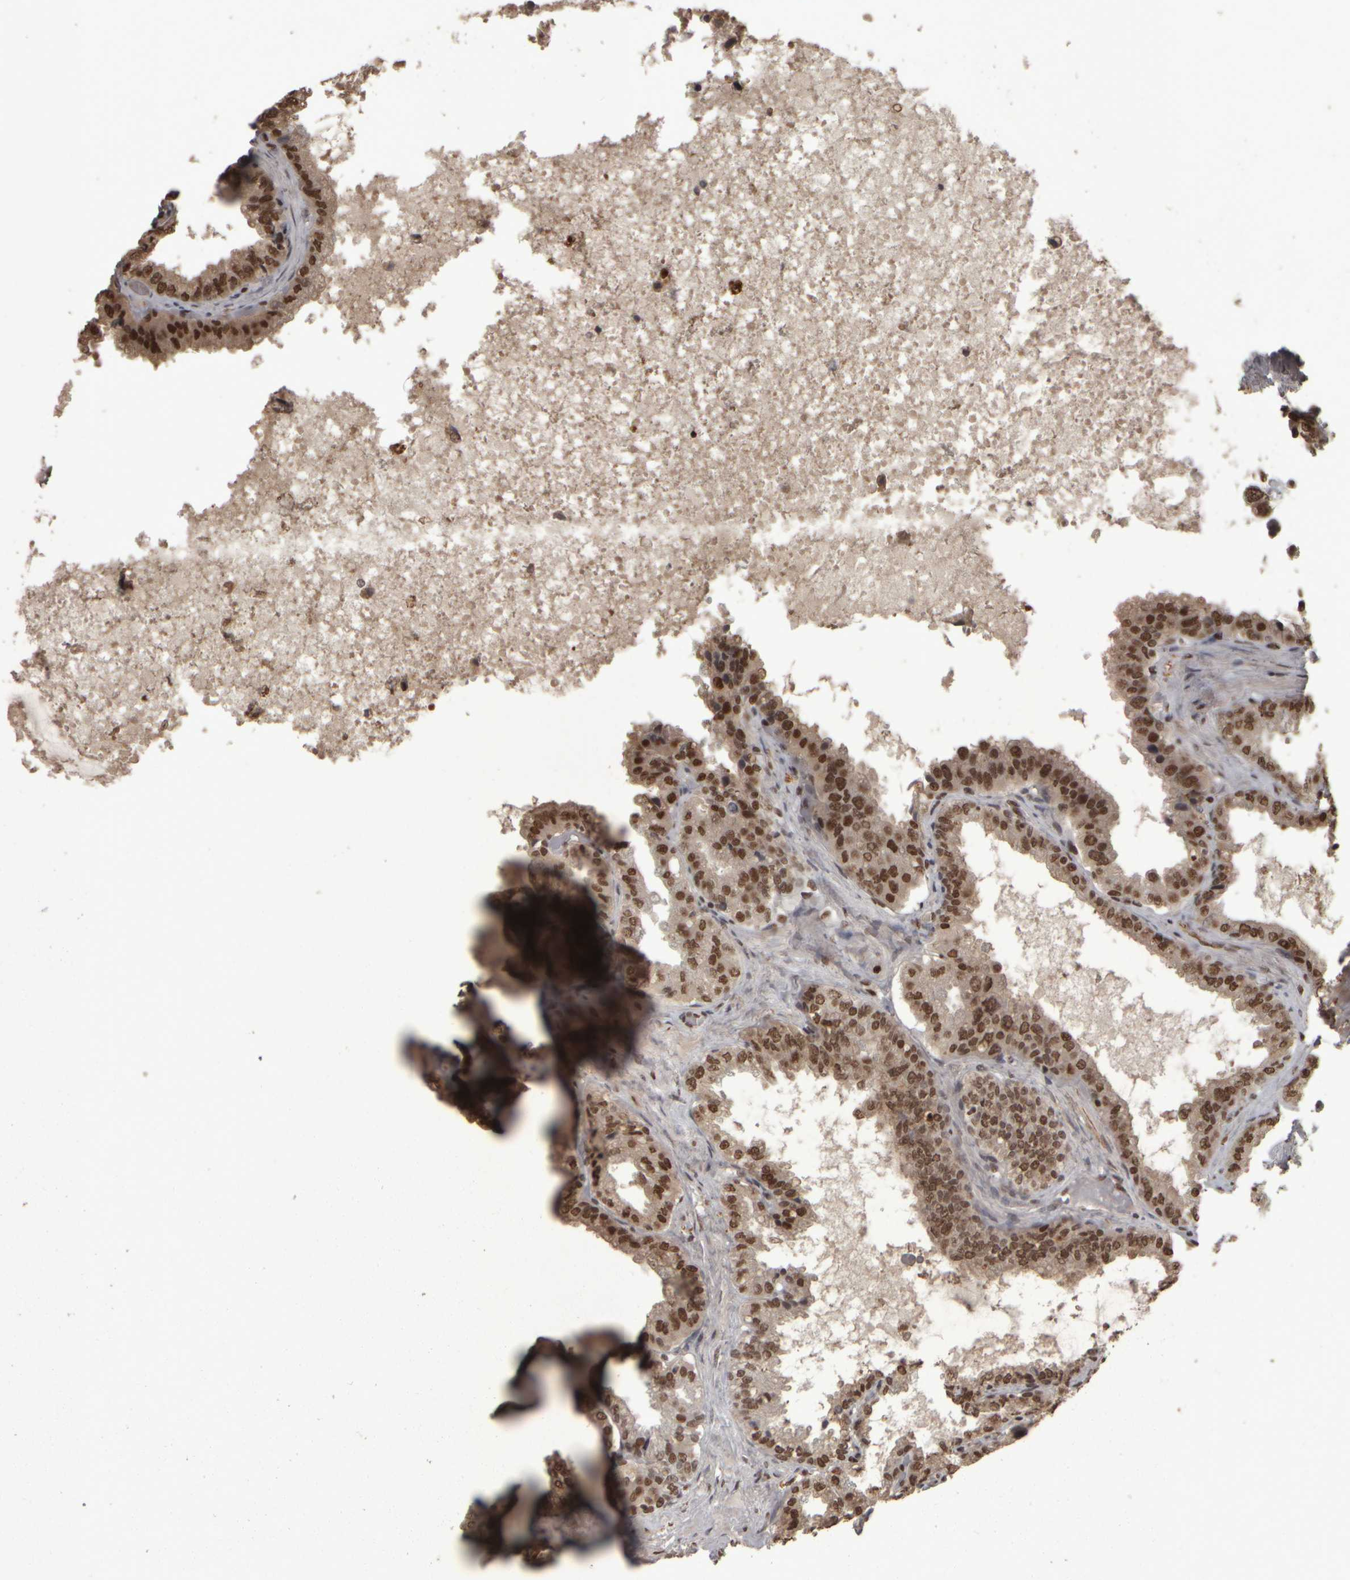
{"staining": {"intensity": "strong", "quantity": ">75%", "location": "nuclear"}, "tissue": "seminal vesicle", "cell_type": "Glandular cells", "image_type": "normal", "snomed": [{"axis": "morphology", "description": "Normal tissue, NOS"}, {"axis": "topography", "description": "Seminal veicle"}], "caption": "Normal seminal vesicle was stained to show a protein in brown. There is high levels of strong nuclear expression in approximately >75% of glandular cells.", "gene": "ZFHX4", "patient": {"sex": "male", "age": 46}}